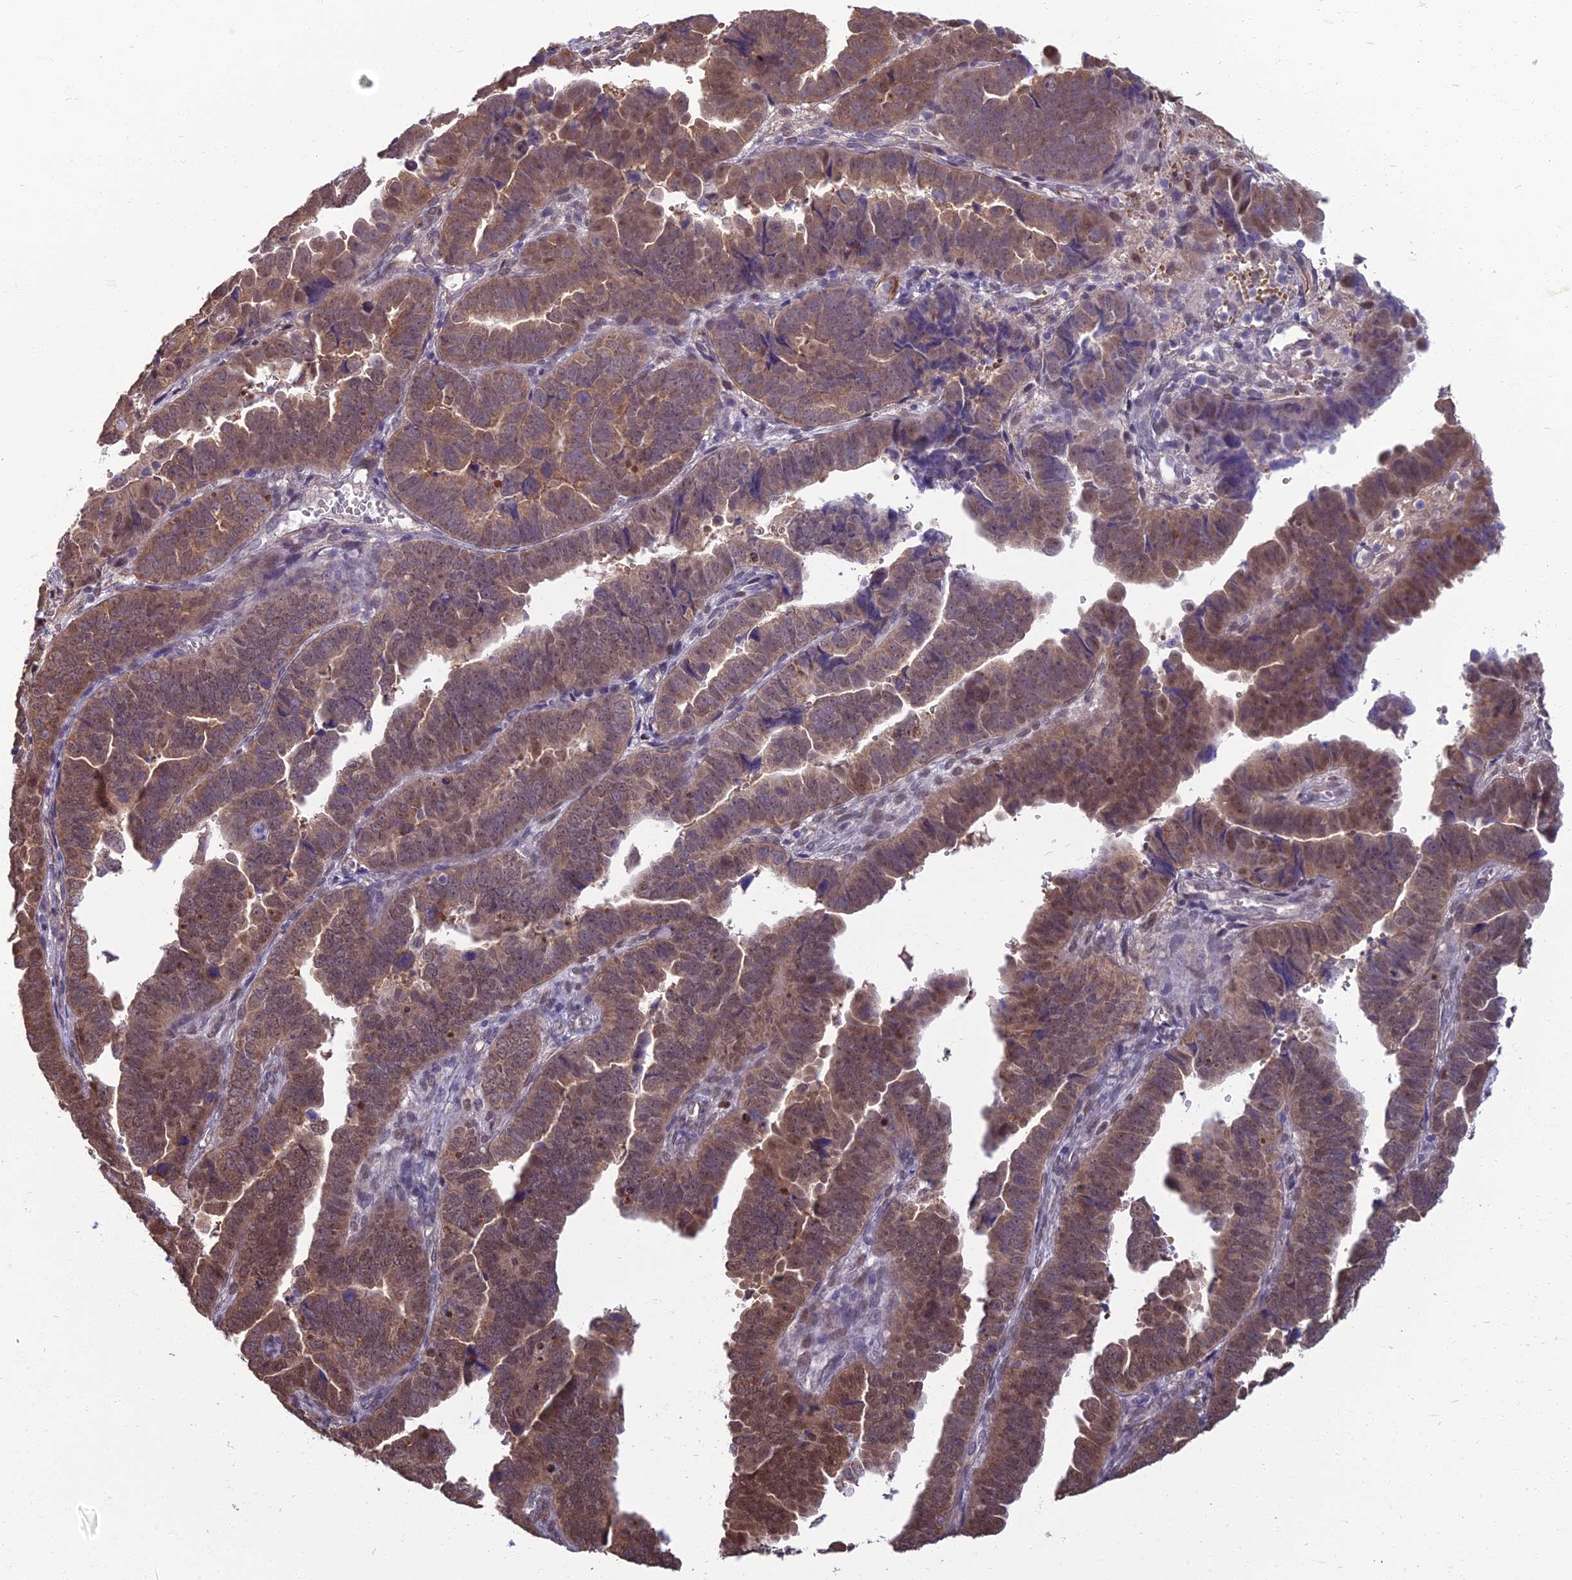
{"staining": {"intensity": "moderate", "quantity": ">75%", "location": "cytoplasmic/membranous,nuclear"}, "tissue": "endometrial cancer", "cell_type": "Tumor cells", "image_type": "cancer", "snomed": [{"axis": "morphology", "description": "Adenocarcinoma, NOS"}, {"axis": "topography", "description": "Endometrium"}], "caption": "Endometrial adenocarcinoma stained with immunohistochemistry shows moderate cytoplasmic/membranous and nuclear expression in about >75% of tumor cells.", "gene": "NR4A3", "patient": {"sex": "female", "age": 75}}